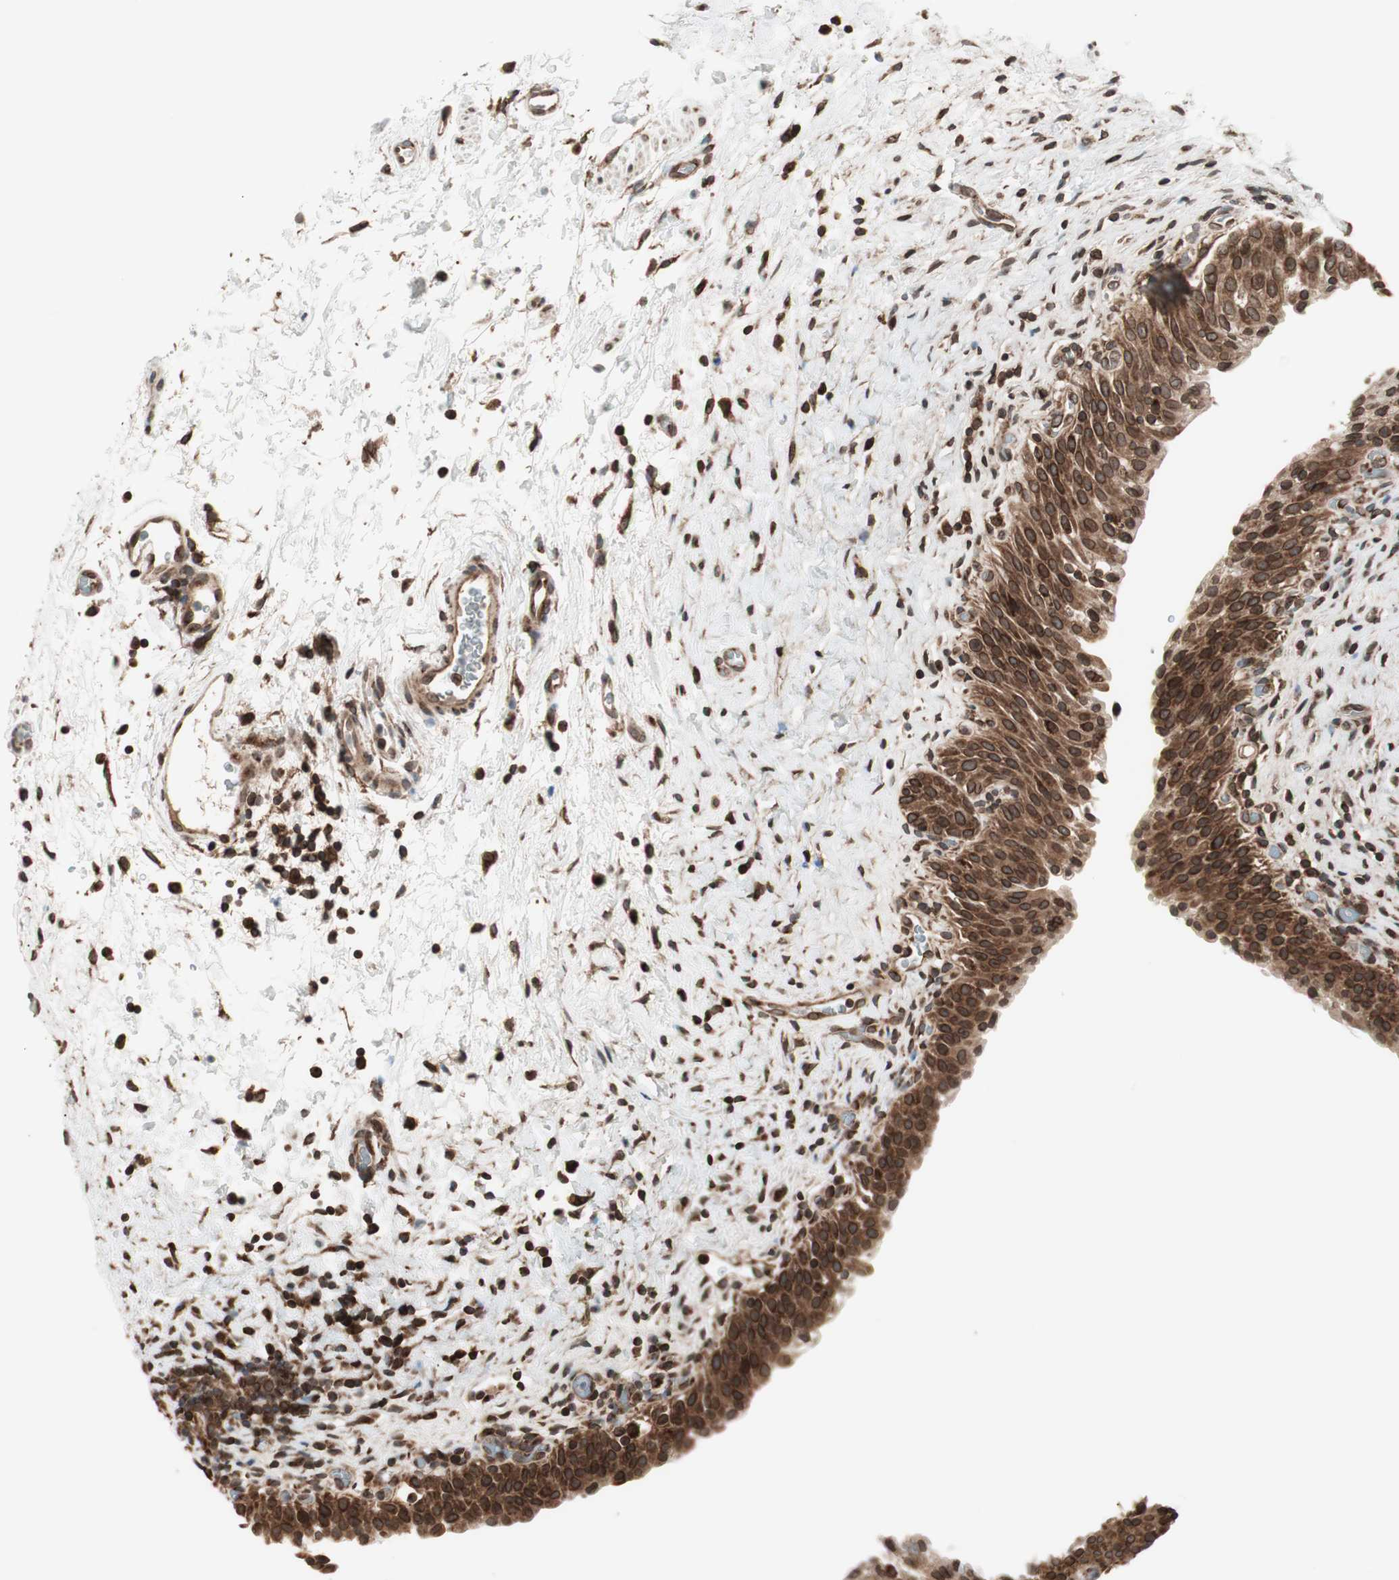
{"staining": {"intensity": "strong", "quantity": ">75%", "location": "cytoplasmic/membranous,nuclear"}, "tissue": "urinary bladder", "cell_type": "Urothelial cells", "image_type": "normal", "snomed": [{"axis": "morphology", "description": "Normal tissue, NOS"}, {"axis": "topography", "description": "Urinary bladder"}], "caption": "Strong cytoplasmic/membranous,nuclear protein positivity is present in about >75% of urothelial cells in urinary bladder.", "gene": "NUP62", "patient": {"sex": "male", "age": 51}}